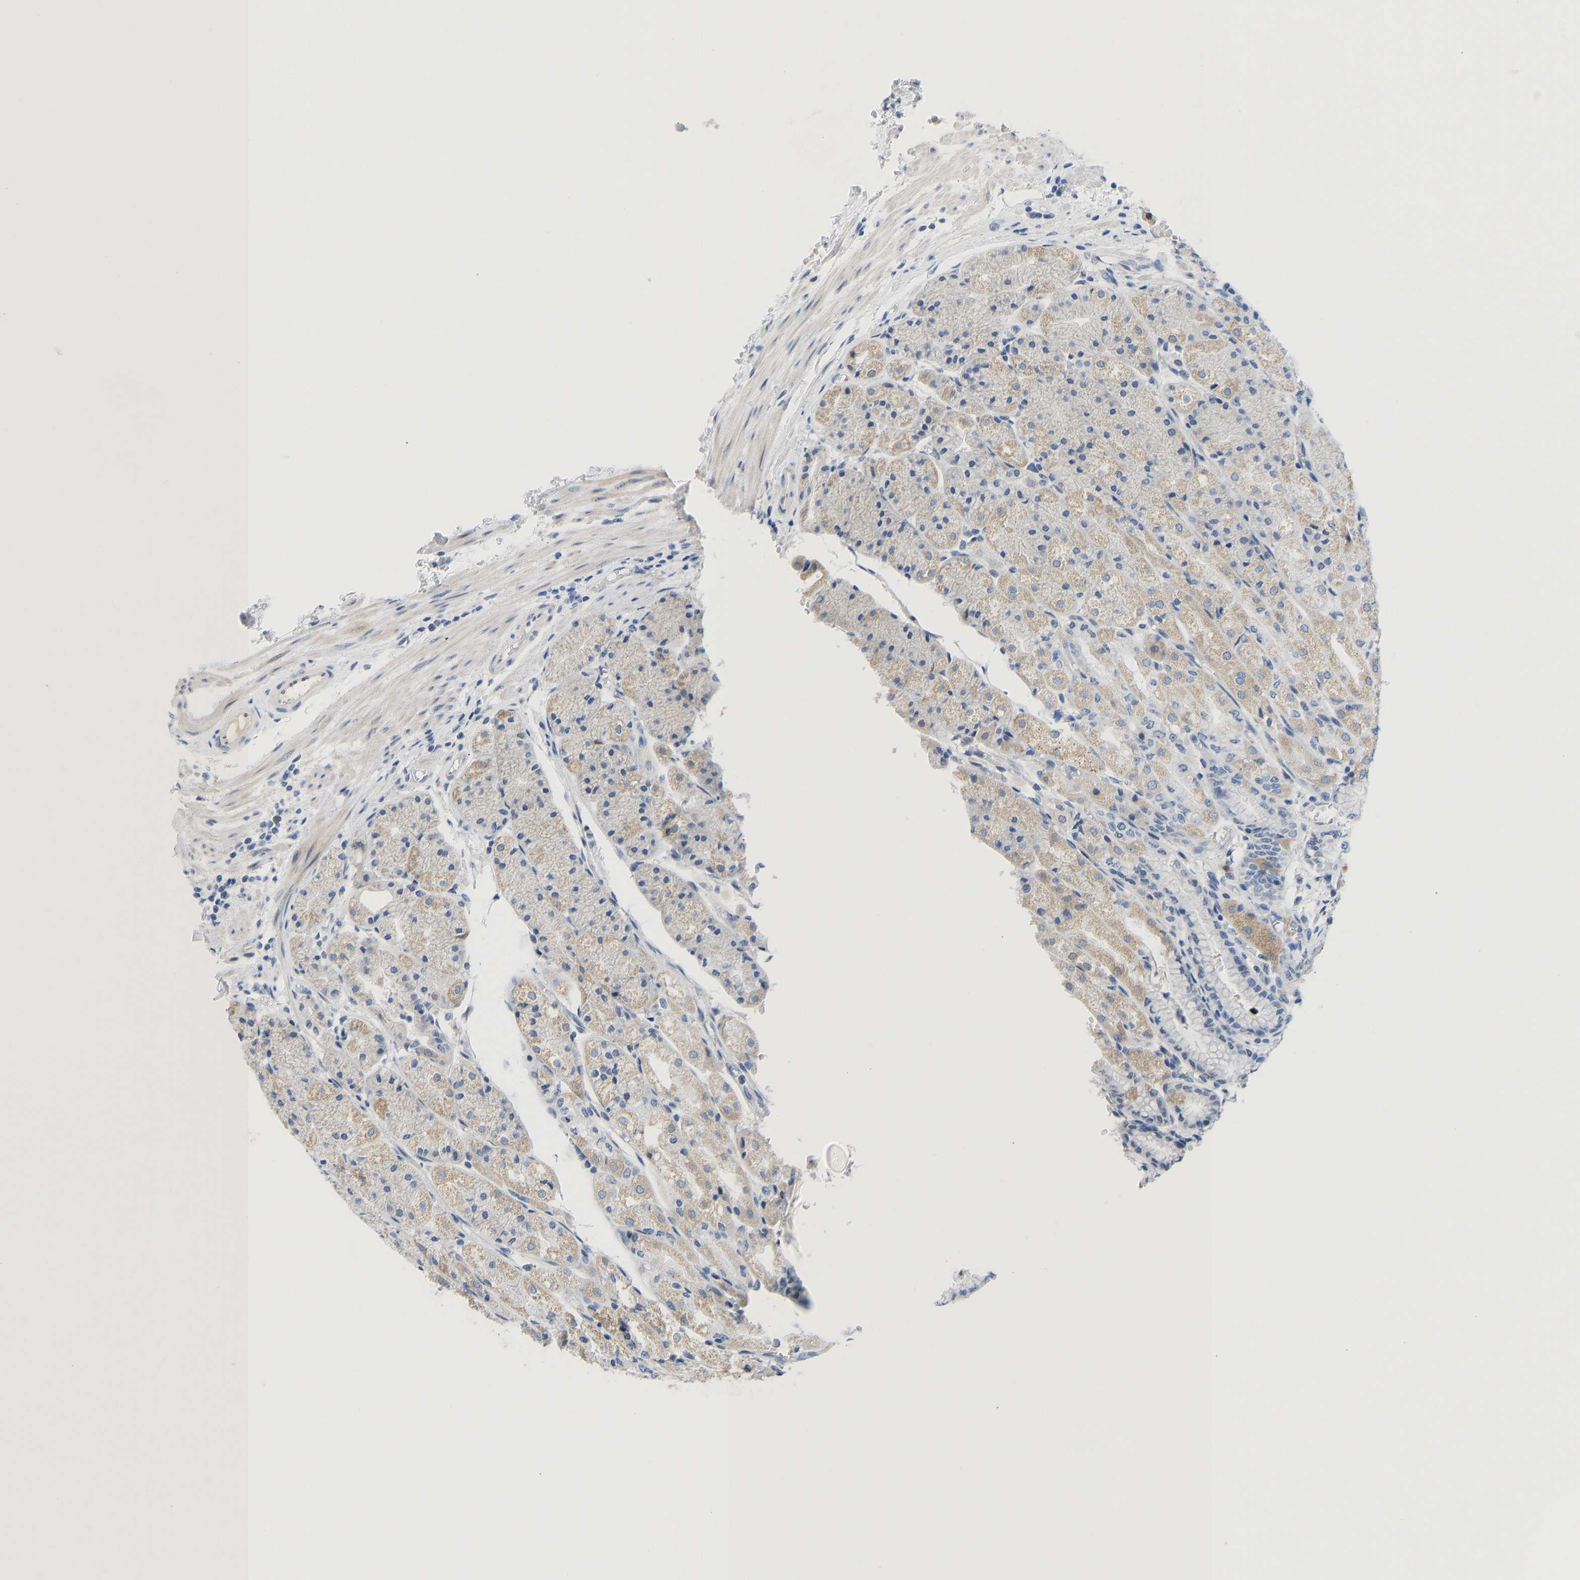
{"staining": {"intensity": "weak", "quantity": "25%-75%", "location": "cytoplasmic/membranous"}, "tissue": "stomach", "cell_type": "Glandular cells", "image_type": "normal", "snomed": [{"axis": "morphology", "description": "Normal tissue, NOS"}, {"axis": "topography", "description": "Stomach, upper"}], "caption": "Protein analysis of normal stomach reveals weak cytoplasmic/membranous positivity in approximately 25%-75% of glandular cells.", "gene": "TXNDC2", "patient": {"sex": "male", "age": 72}}